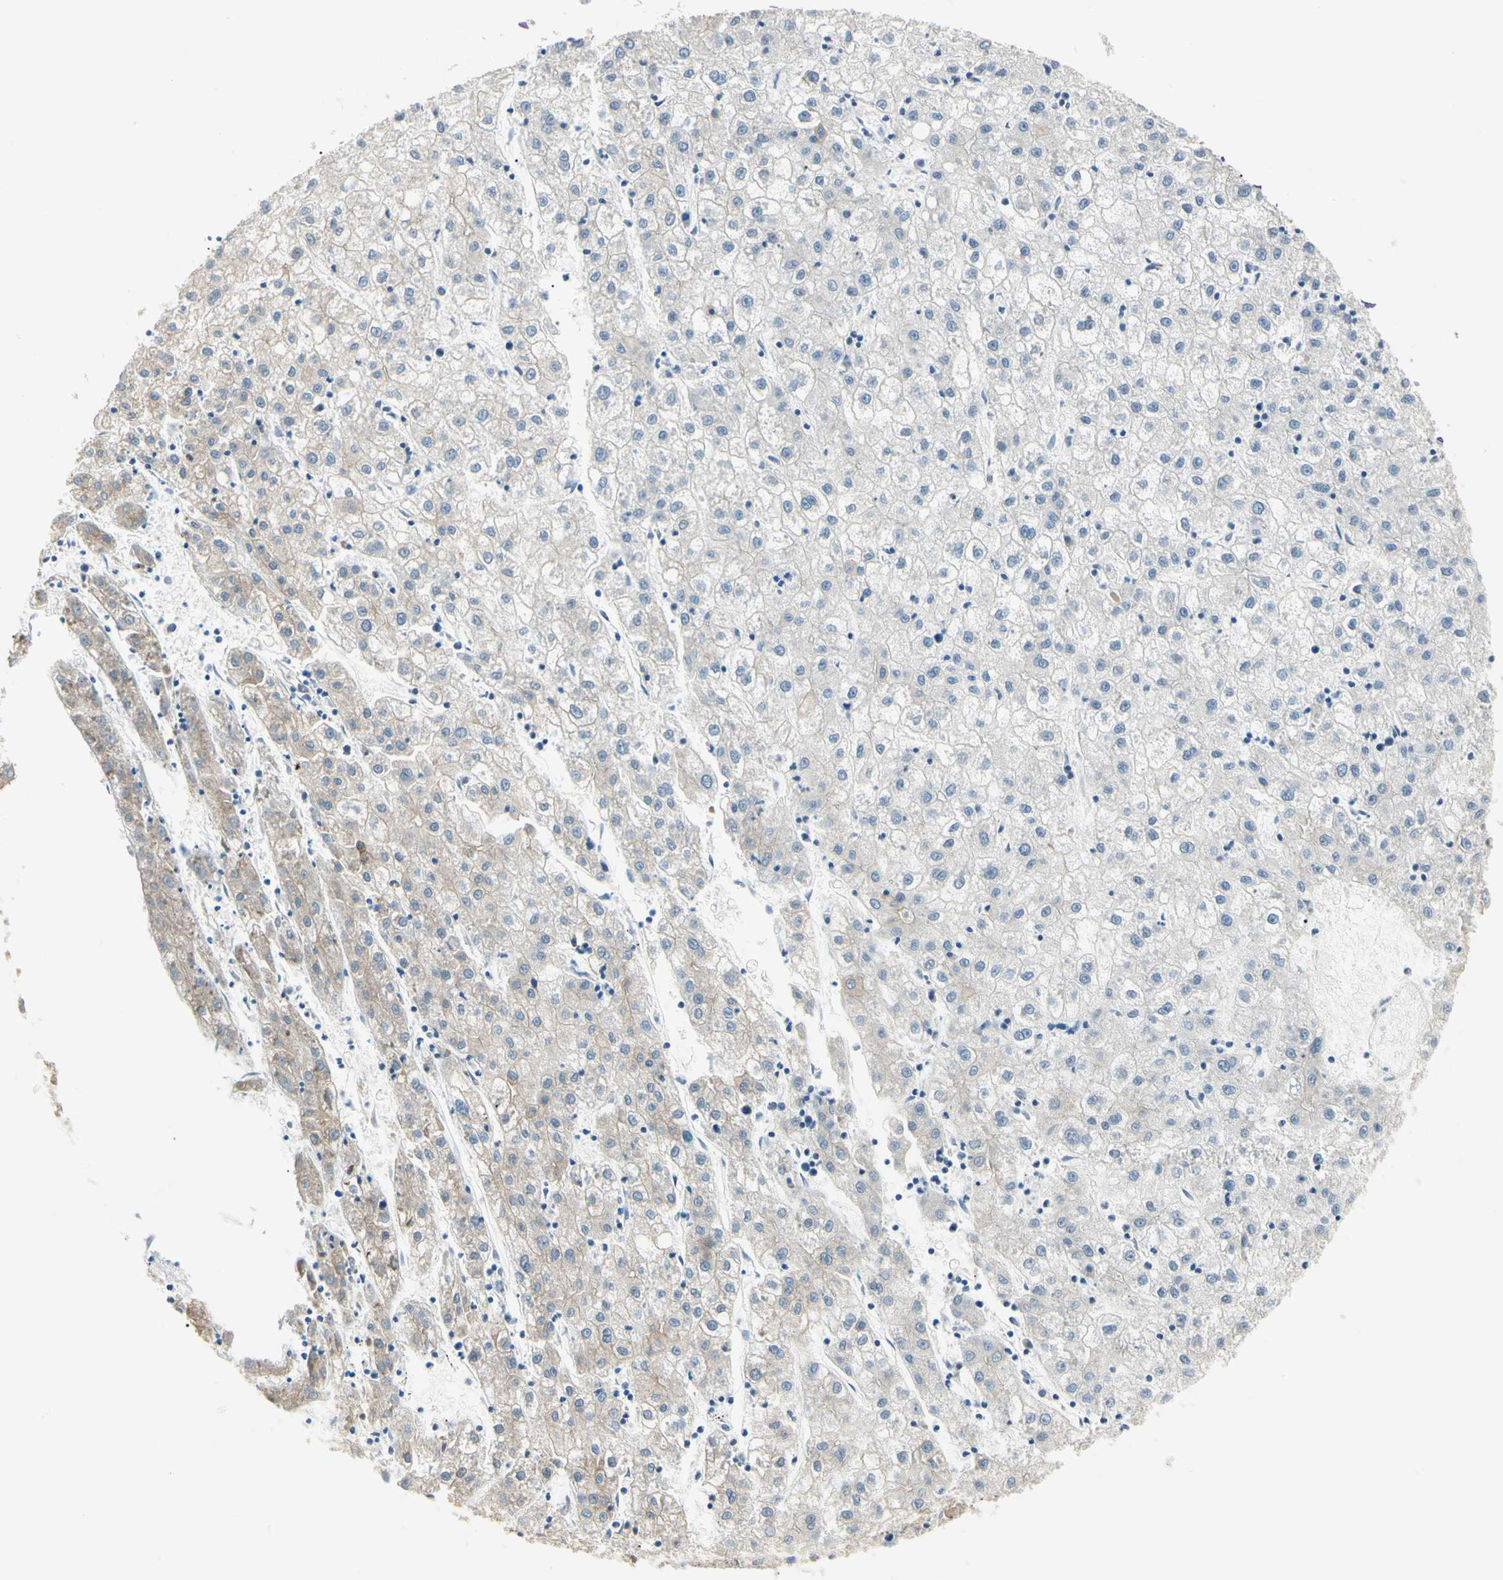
{"staining": {"intensity": "weak", "quantity": "<25%", "location": "cytoplasmic/membranous"}, "tissue": "liver cancer", "cell_type": "Tumor cells", "image_type": "cancer", "snomed": [{"axis": "morphology", "description": "Carcinoma, Hepatocellular, NOS"}, {"axis": "topography", "description": "Liver"}], "caption": "The immunohistochemistry (IHC) histopathology image has no significant staining in tumor cells of hepatocellular carcinoma (liver) tissue. (DAB (3,3'-diaminobenzidine) immunohistochemistry, high magnification).", "gene": "DUSP12", "patient": {"sex": "male", "age": 72}}